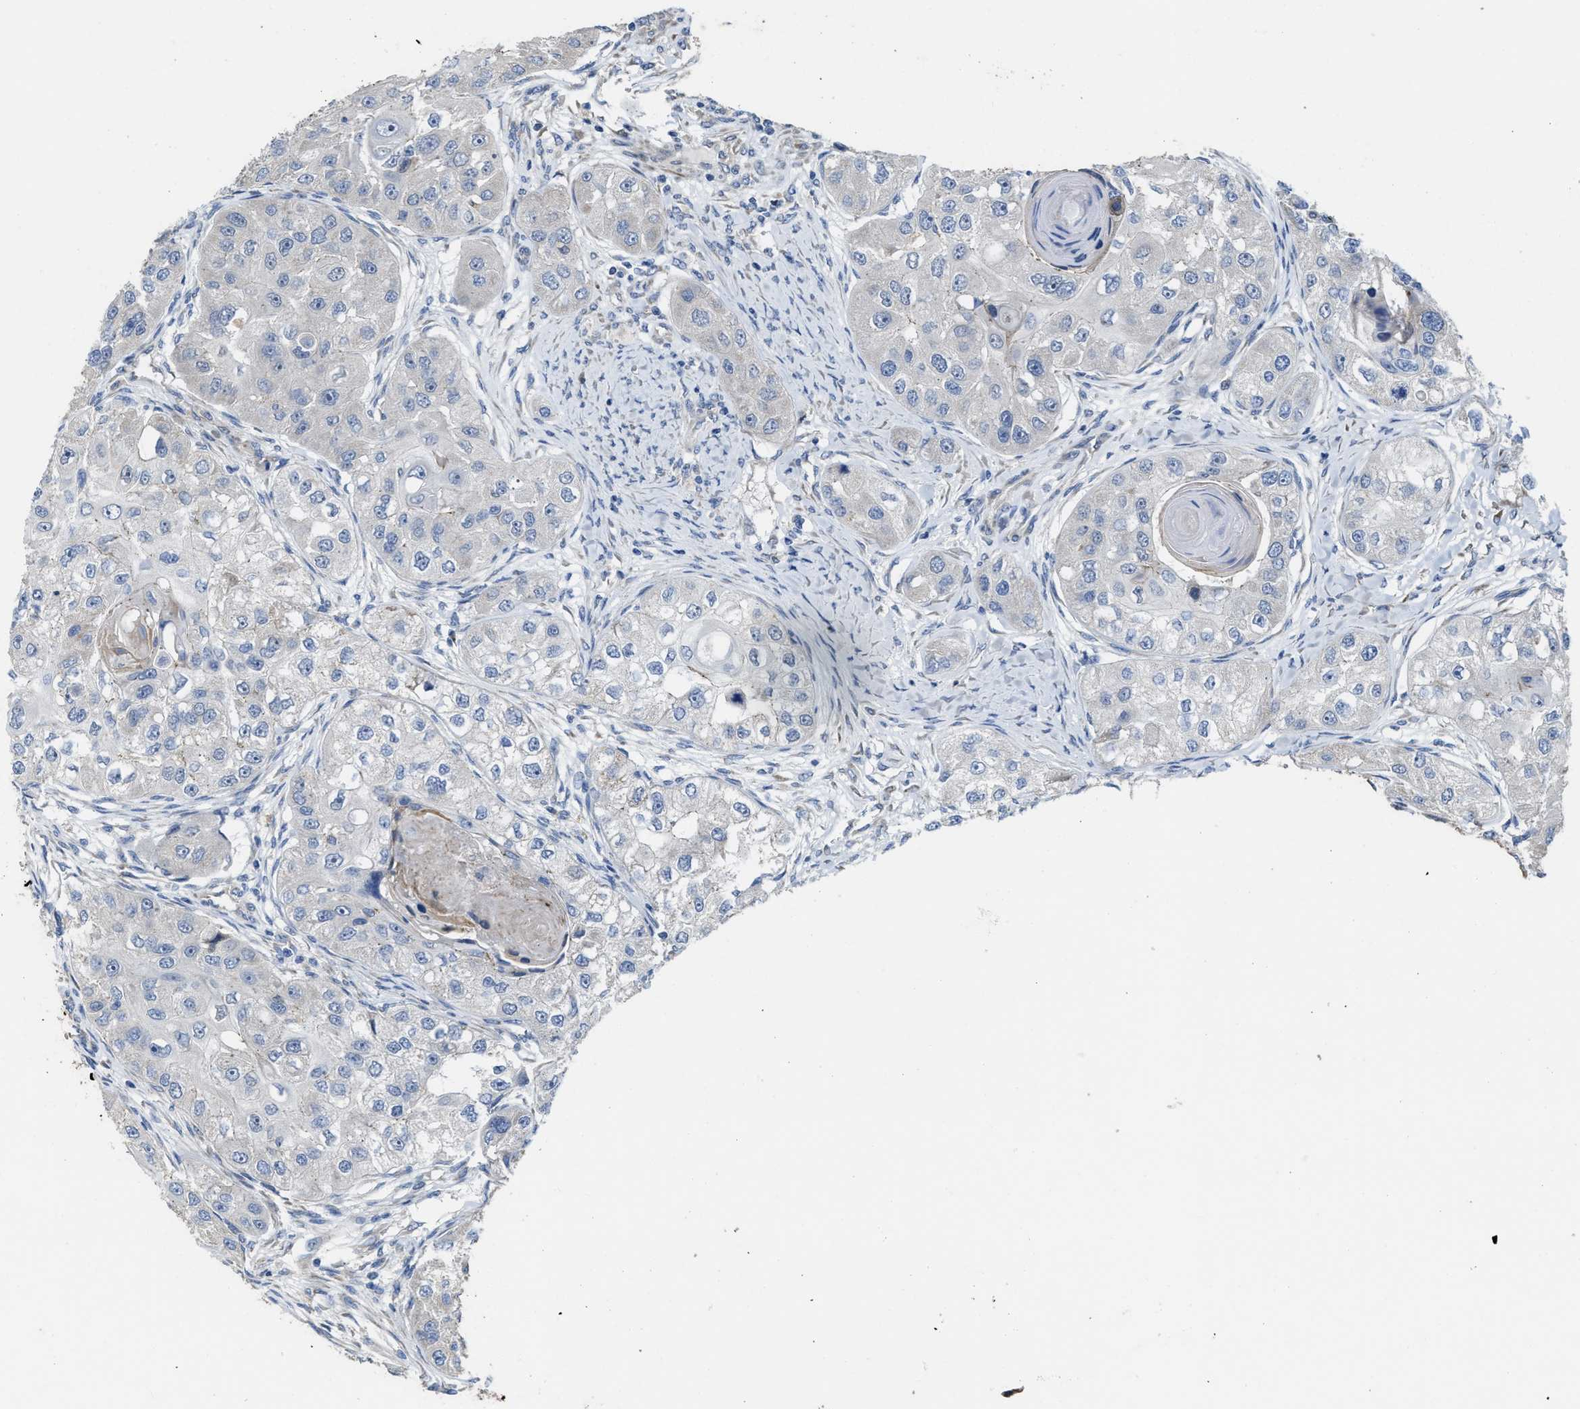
{"staining": {"intensity": "negative", "quantity": "none", "location": "none"}, "tissue": "head and neck cancer", "cell_type": "Tumor cells", "image_type": "cancer", "snomed": [{"axis": "morphology", "description": "Normal tissue, NOS"}, {"axis": "morphology", "description": "Squamous cell carcinoma, NOS"}, {"axis": "topography", "description": "Skeletal muscle"}, {"axis": "topography", "description": "Head-Neck"}], "caption": "This image is of squamous cell carcinoma (head and neck) stained with IHC to label a protein in brown with the nuclei are counter-stained blue. There is no staining in tumor cells.", "gene": "CDPF1", "patient": {"sex": "male", "age": 51}}